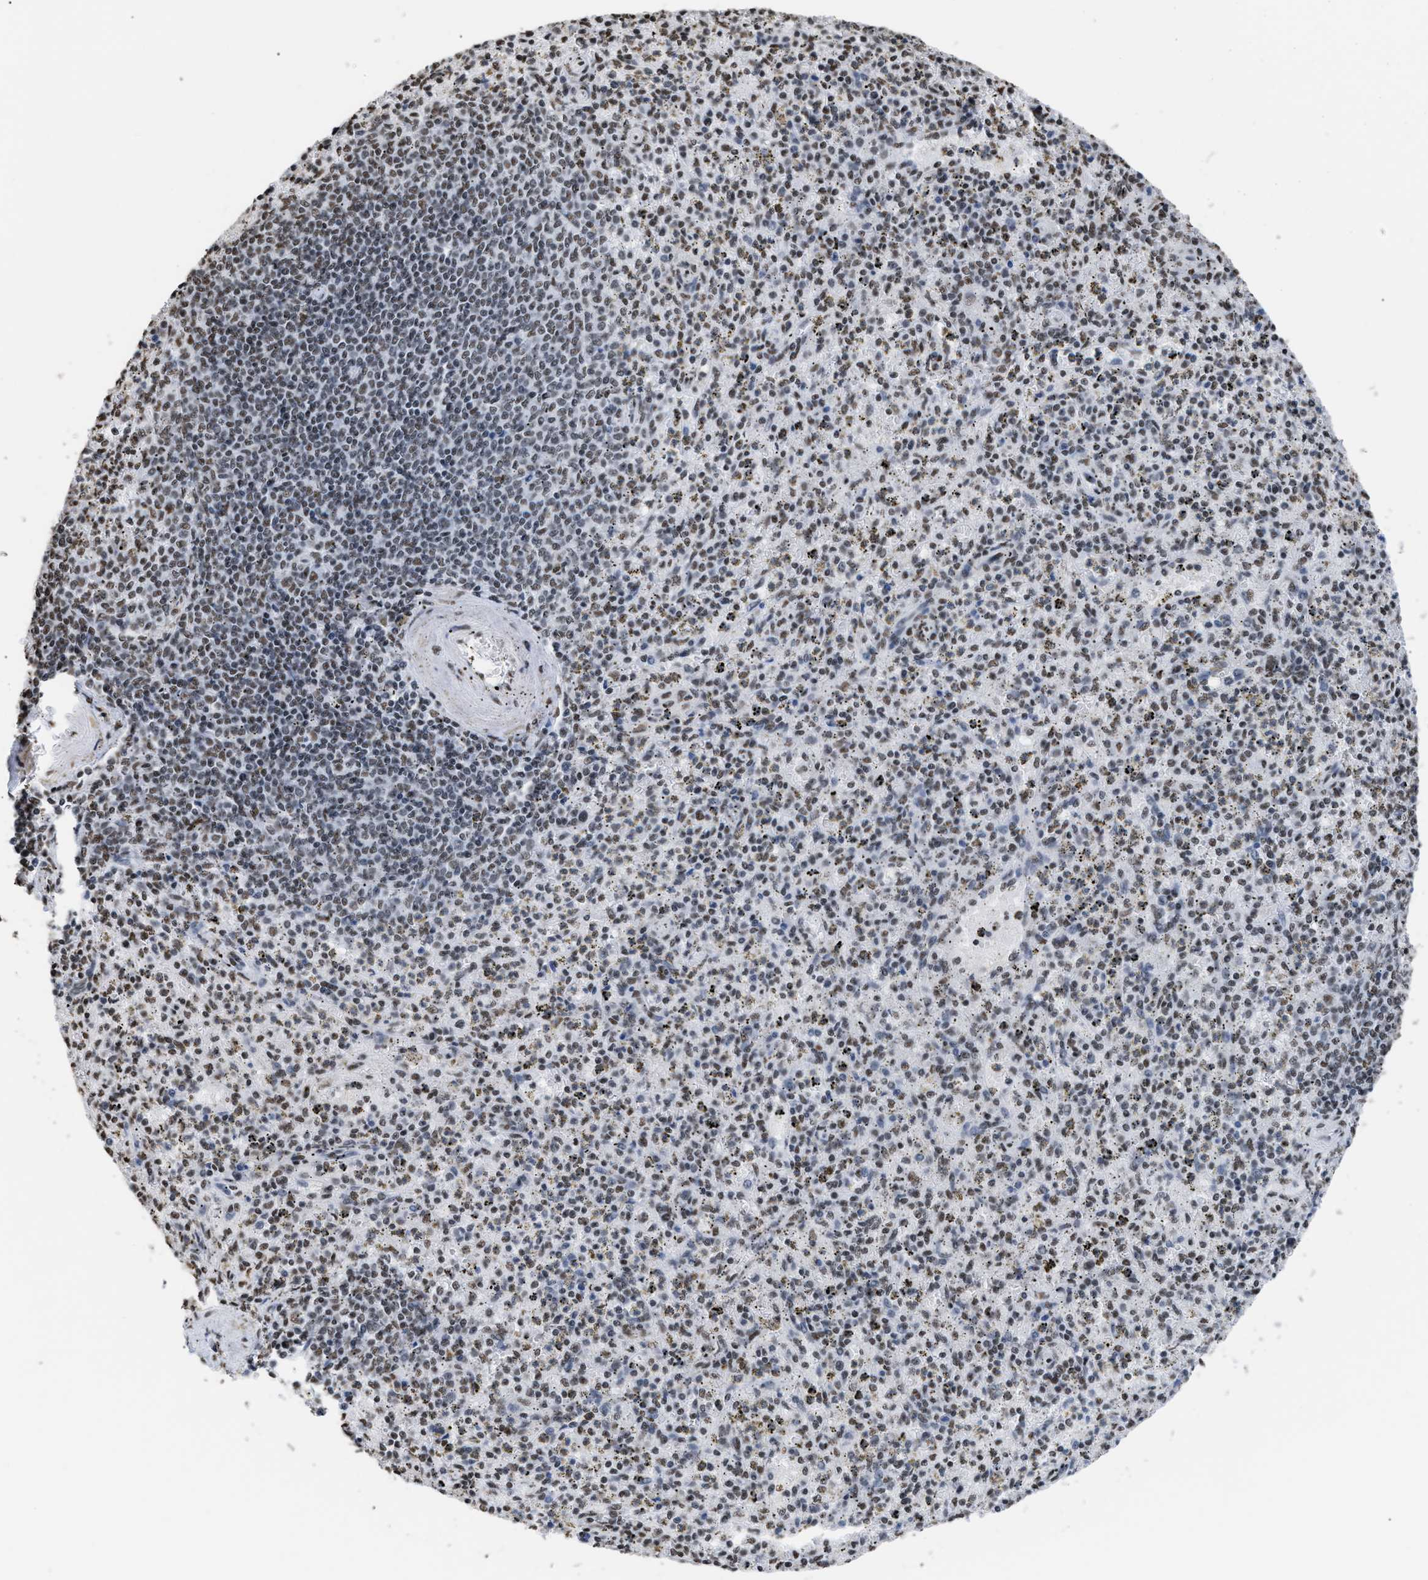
{"staining": {"intensity": "weak", "quantity": "25%-75%", "location": "nuclear"}, "tissue": "spleen", "cell_type": "Cells in red pulp", "image_type": "normal", "snomed": [{"axis": "morphology", "description": "Normal tissue, NOS"}, {"axis": "topography", "description": "Spleen"}], "caption": "Immunohistochemical staining of benign human spleen exhibits low levels of weak nuclear expression in about 25%-75% of cells in red pulp.", "gene": "CCAR2", "patient": {"sex": "male", "age": 72}}